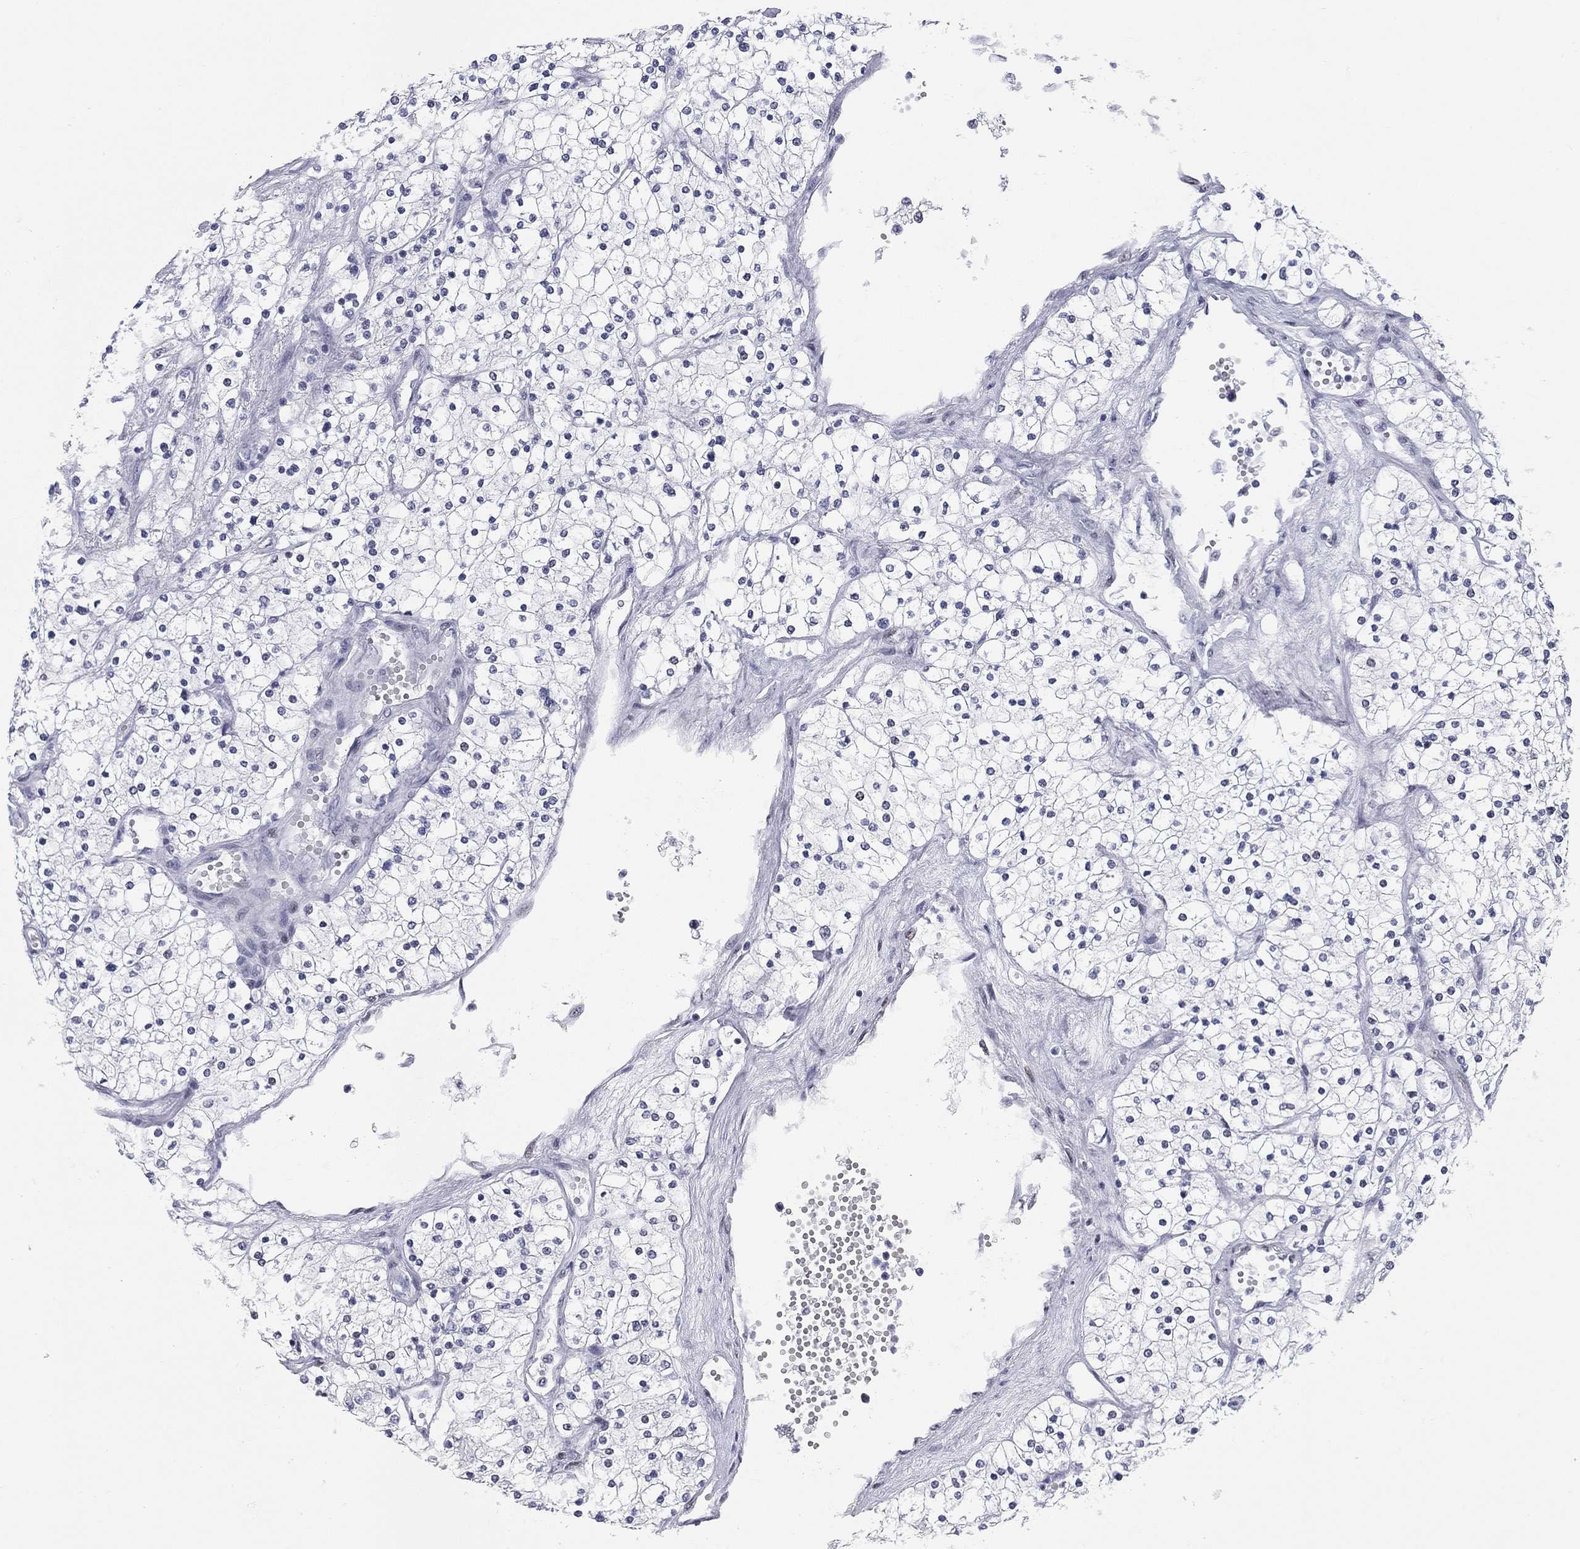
{"staining": {"intensity": "negative", "quantity": "none", "location": "none"}, "tissue": "renal cancer", "cell_type": "Tumor cells", "image_type": "cancer", "snomed": [{"axis": "morphology", "description": "Adenocarcinoma, NOS"}, {"axis": "topography", "description": "Kidney"}], "caption": "Protein analysis of renal cancer reveals no significant staining in tumor cells. (Stains: DAB immunohistochemistry (IHC) with hematoxylin counter stain, Microscopy: brightfield microscopy at high magnification).", "gene": "ASF1B", "patient": {"sex": "male", "age": 80}}